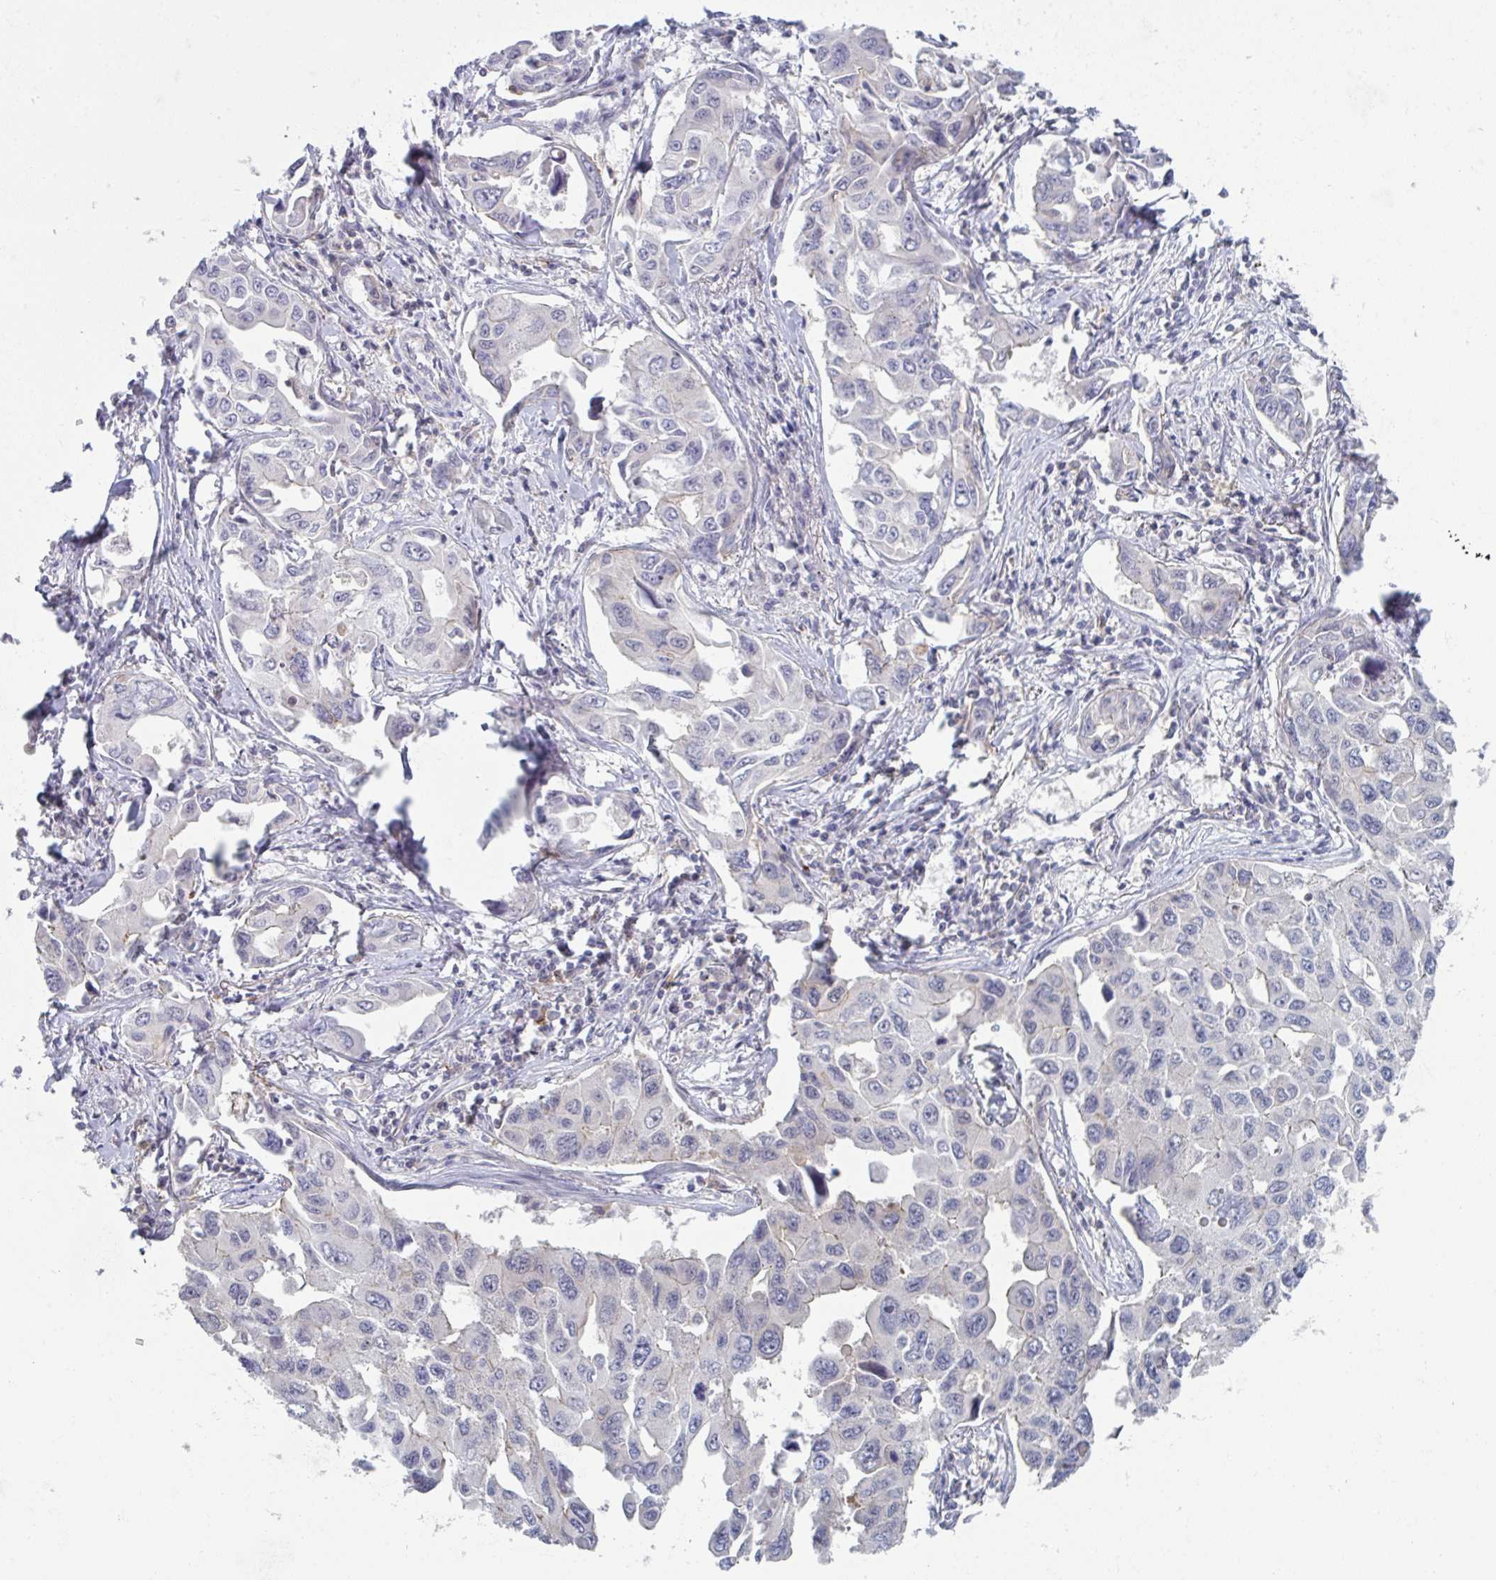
{"staining": {"intensity": "negative", "quantity": "none", "location": "none"}, "tissue": "lung cancer", "cell_type": "Tumor cells", "image_type": "cancer", "snomed": [{"axis": "morphology", "description": "Adenocarcinoma, NOS"}, {"axis": "topography", "description": "Lung"}], "caption": "Tumor cells are negative for protein expression in human lung cancer (adenocarcinoma).", "gene": "DISP2", "patient": {"sex": "male", "age": 64}}